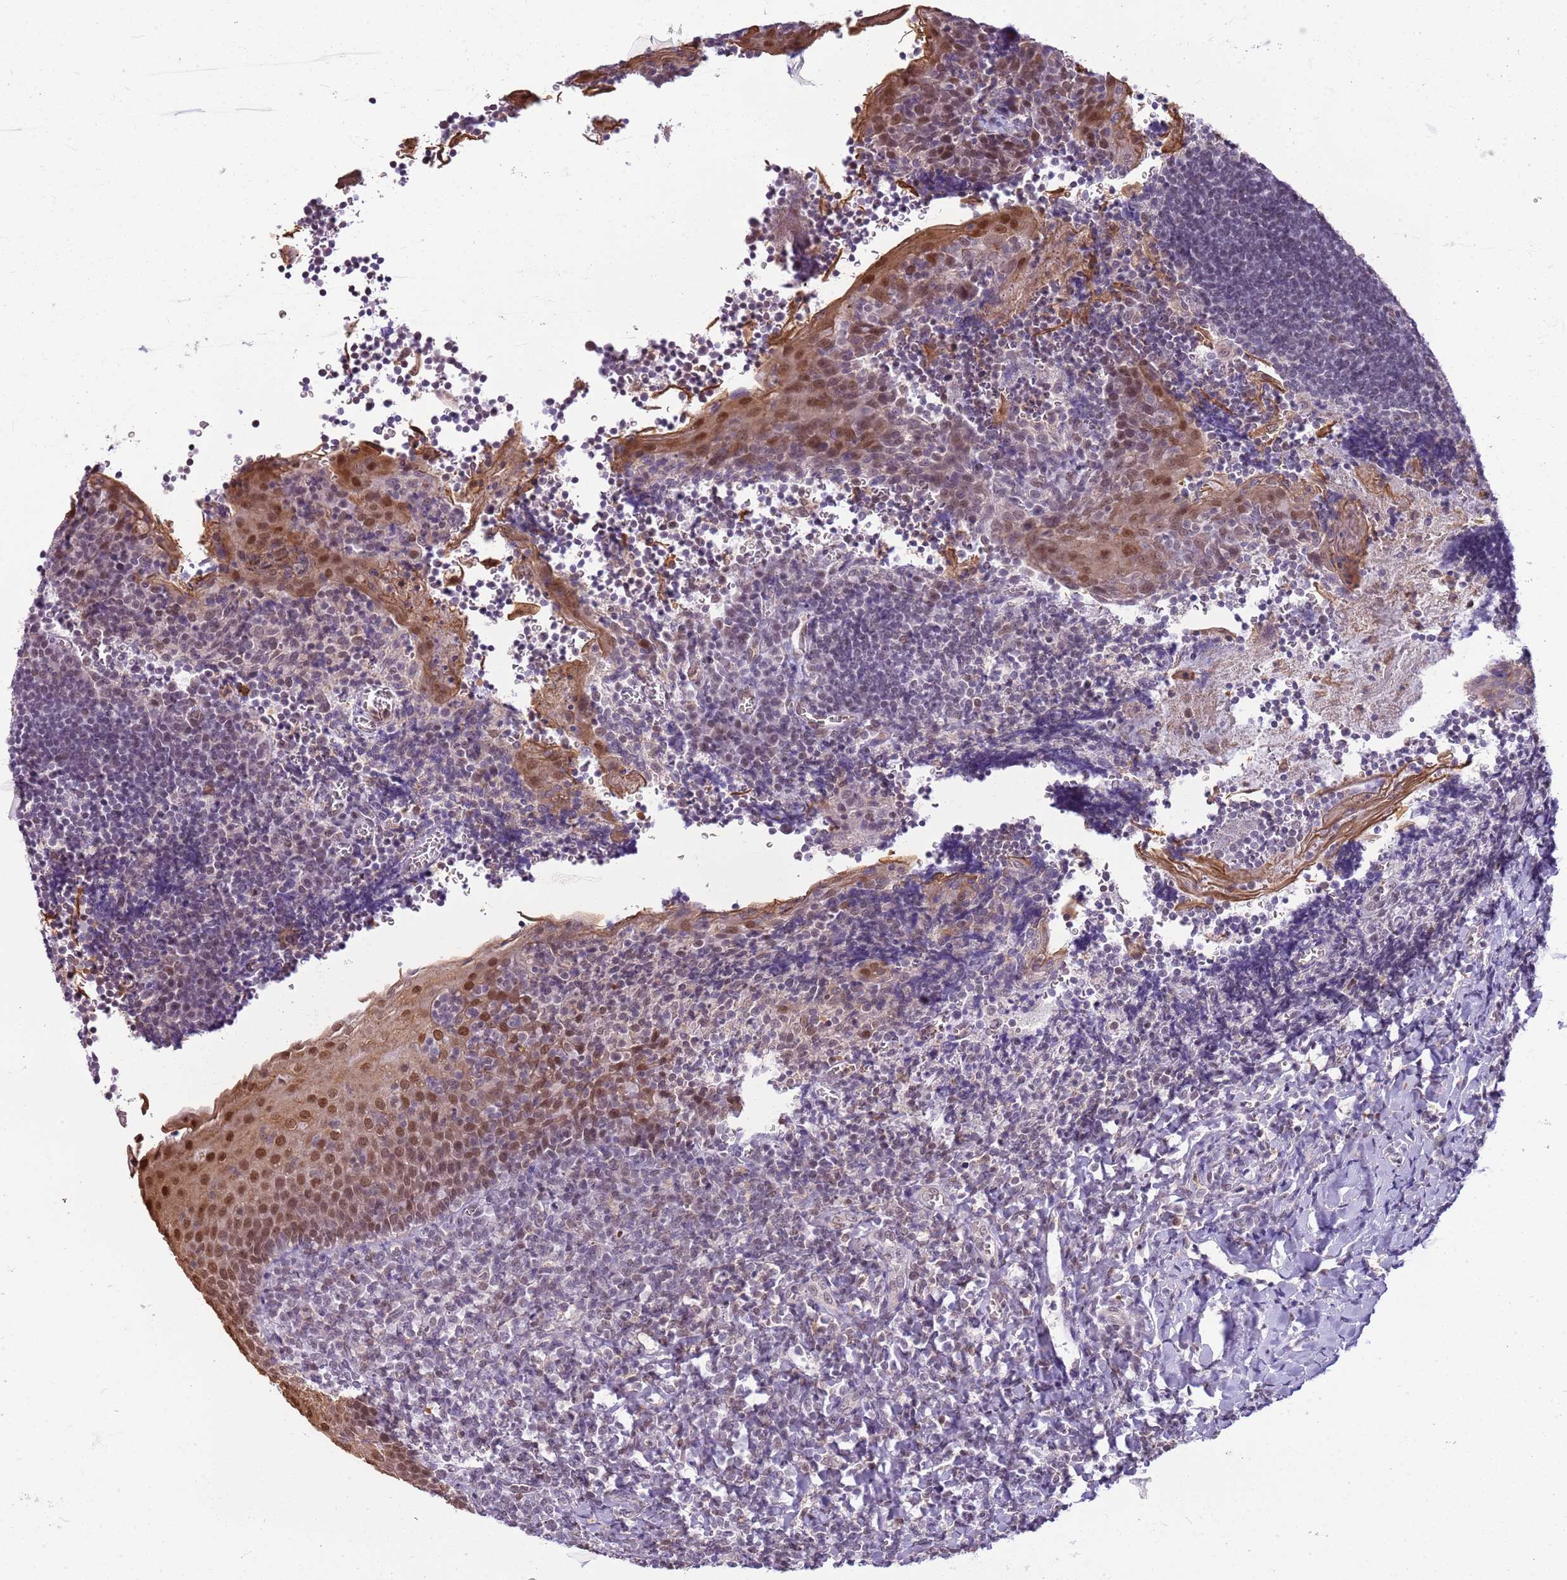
{"staining": {"intensity": "negative", "quantity": "none", "location": "none"}, "tissue": "tonsil", "cell_type": "Germinal center cells", "image_type": "normal", "snomed": [{"axis": "morphology", "description": "Normal tissue, NOS"}, {"axis": "topography", "description": "Tonsil"}], "caption": "Germinal center cells are negative for protein expression in normal human tonsil. Nuclei are stained in blue.", "gene": "DHX32", "patient": {"sex": "male", "age": 27}}